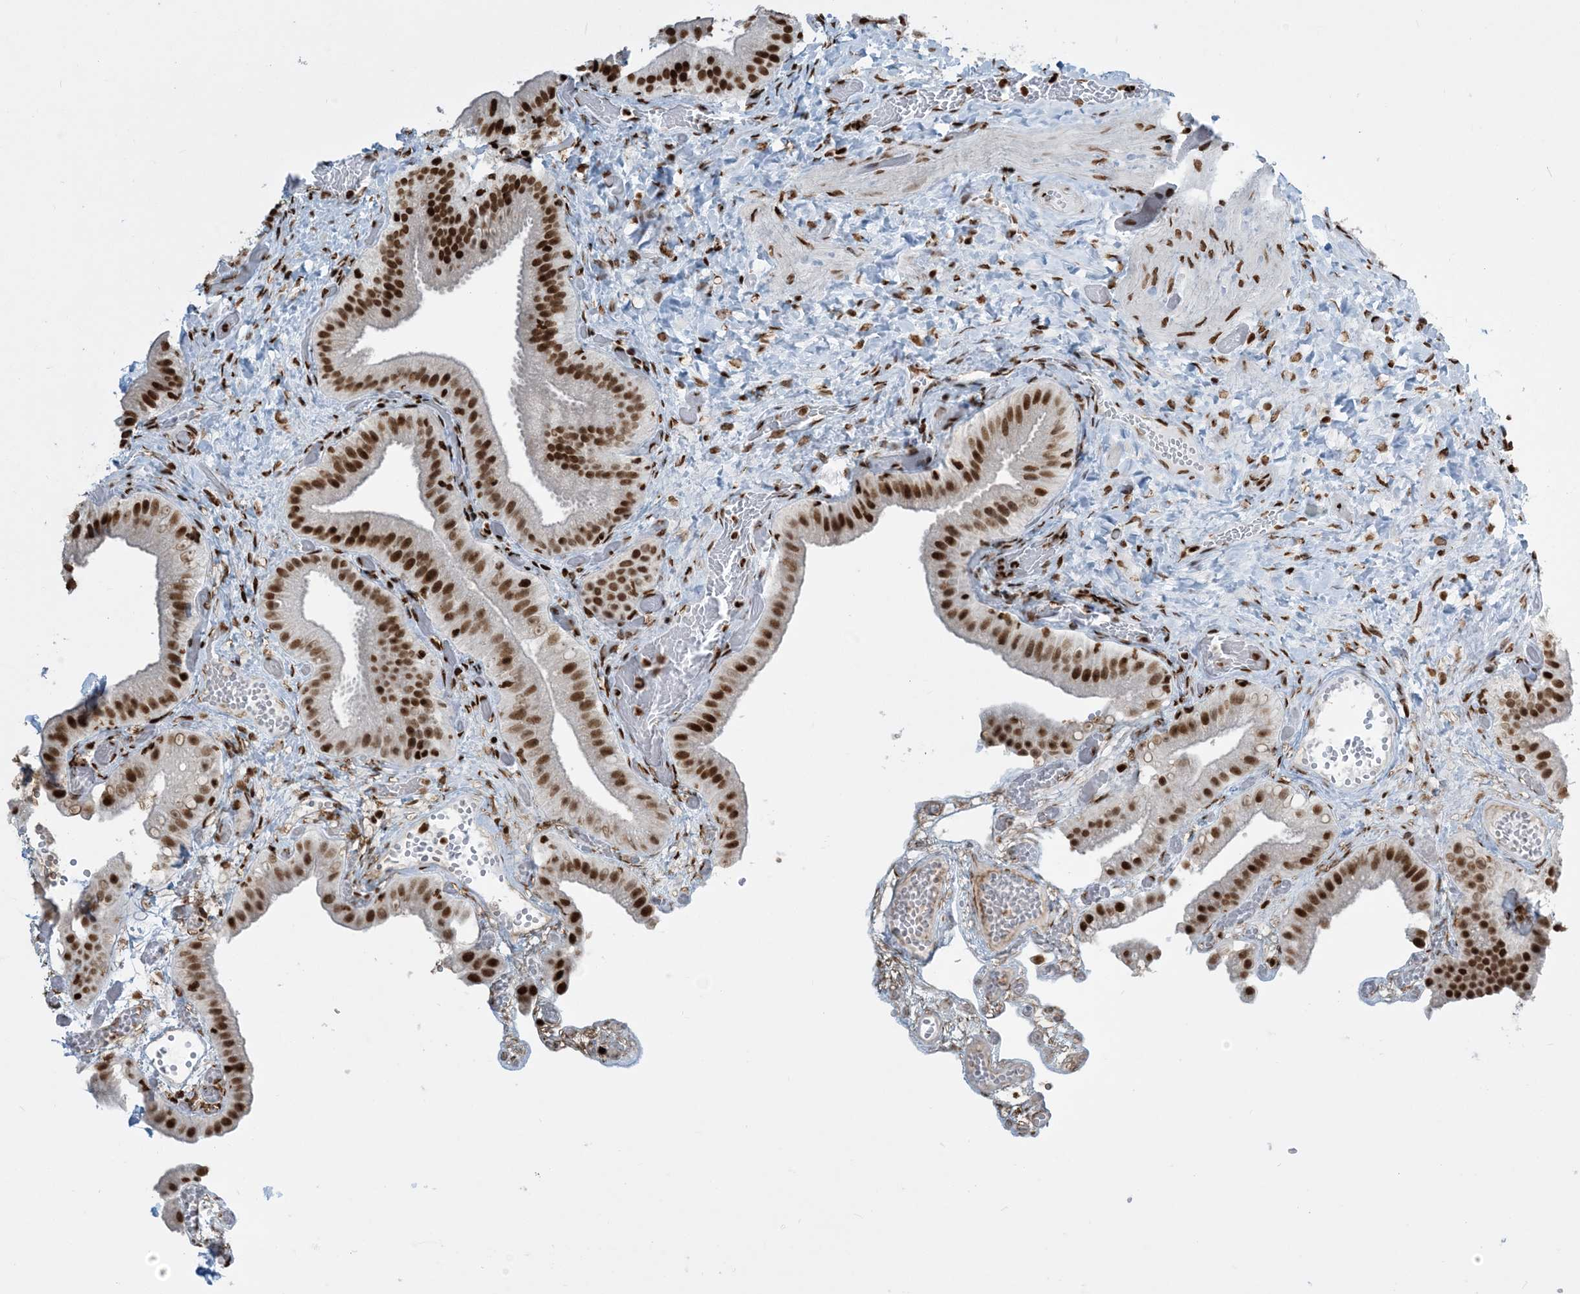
{"staining": {"intensity": "strong", "quantity": ">75%", "location": "nuclear"}, "tissue": "gallbladder", "cell_type": "Glandular cells", "image_type": "normal", "snomed": [{"axis": "morphology", "description": "Normal tissue, NOS"}, {"axis": "topography", "description": "Gallbladder"}], "caption": "This histopathology image reveals IHC staining of unremarkable human gallbladder, with high strong nuclear positivity in about >75% of glandular cells.", "gene": "H3", "patient": {"sex": "female", "age": 64}}